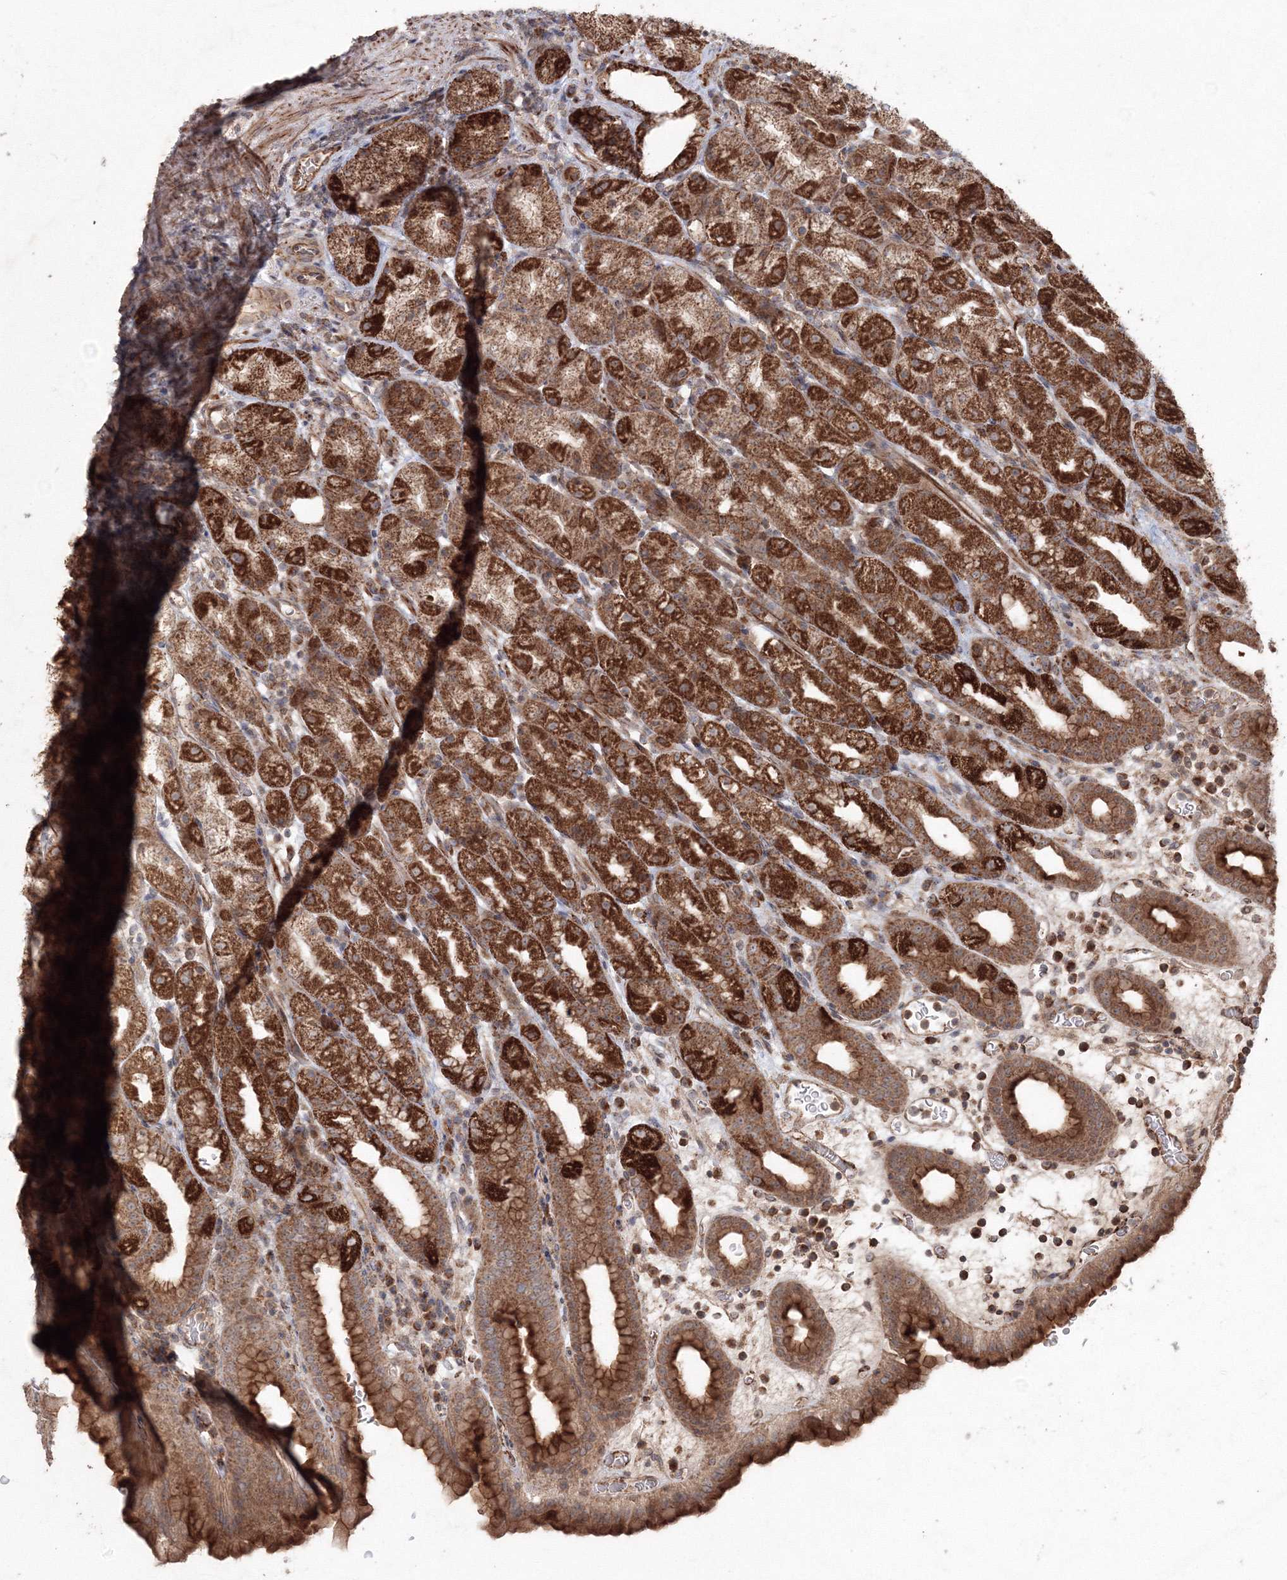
{"staining": {"intensity": "strong", "quantity": ">75%", "location": "cytoplasmic/membranous"}, "tissue": "stomach", "cell_type": "Glandular cells", "image_type": "normal", "snomed": [{"axis": "morphology", "description": "Normal tissue, NOS"}, {"axis": "topography", "description": "Stomach, upper"}], "caption": "This image demonstrates benign stomach stained with IHC to label a protein in brown. The cytoplasmic/membranous of glandular cells show strong positivity for the protein. Nuclei are counter-stained blue.", "gene": "ANAPC16", "patient": {"sex": "male", "age": 68}}